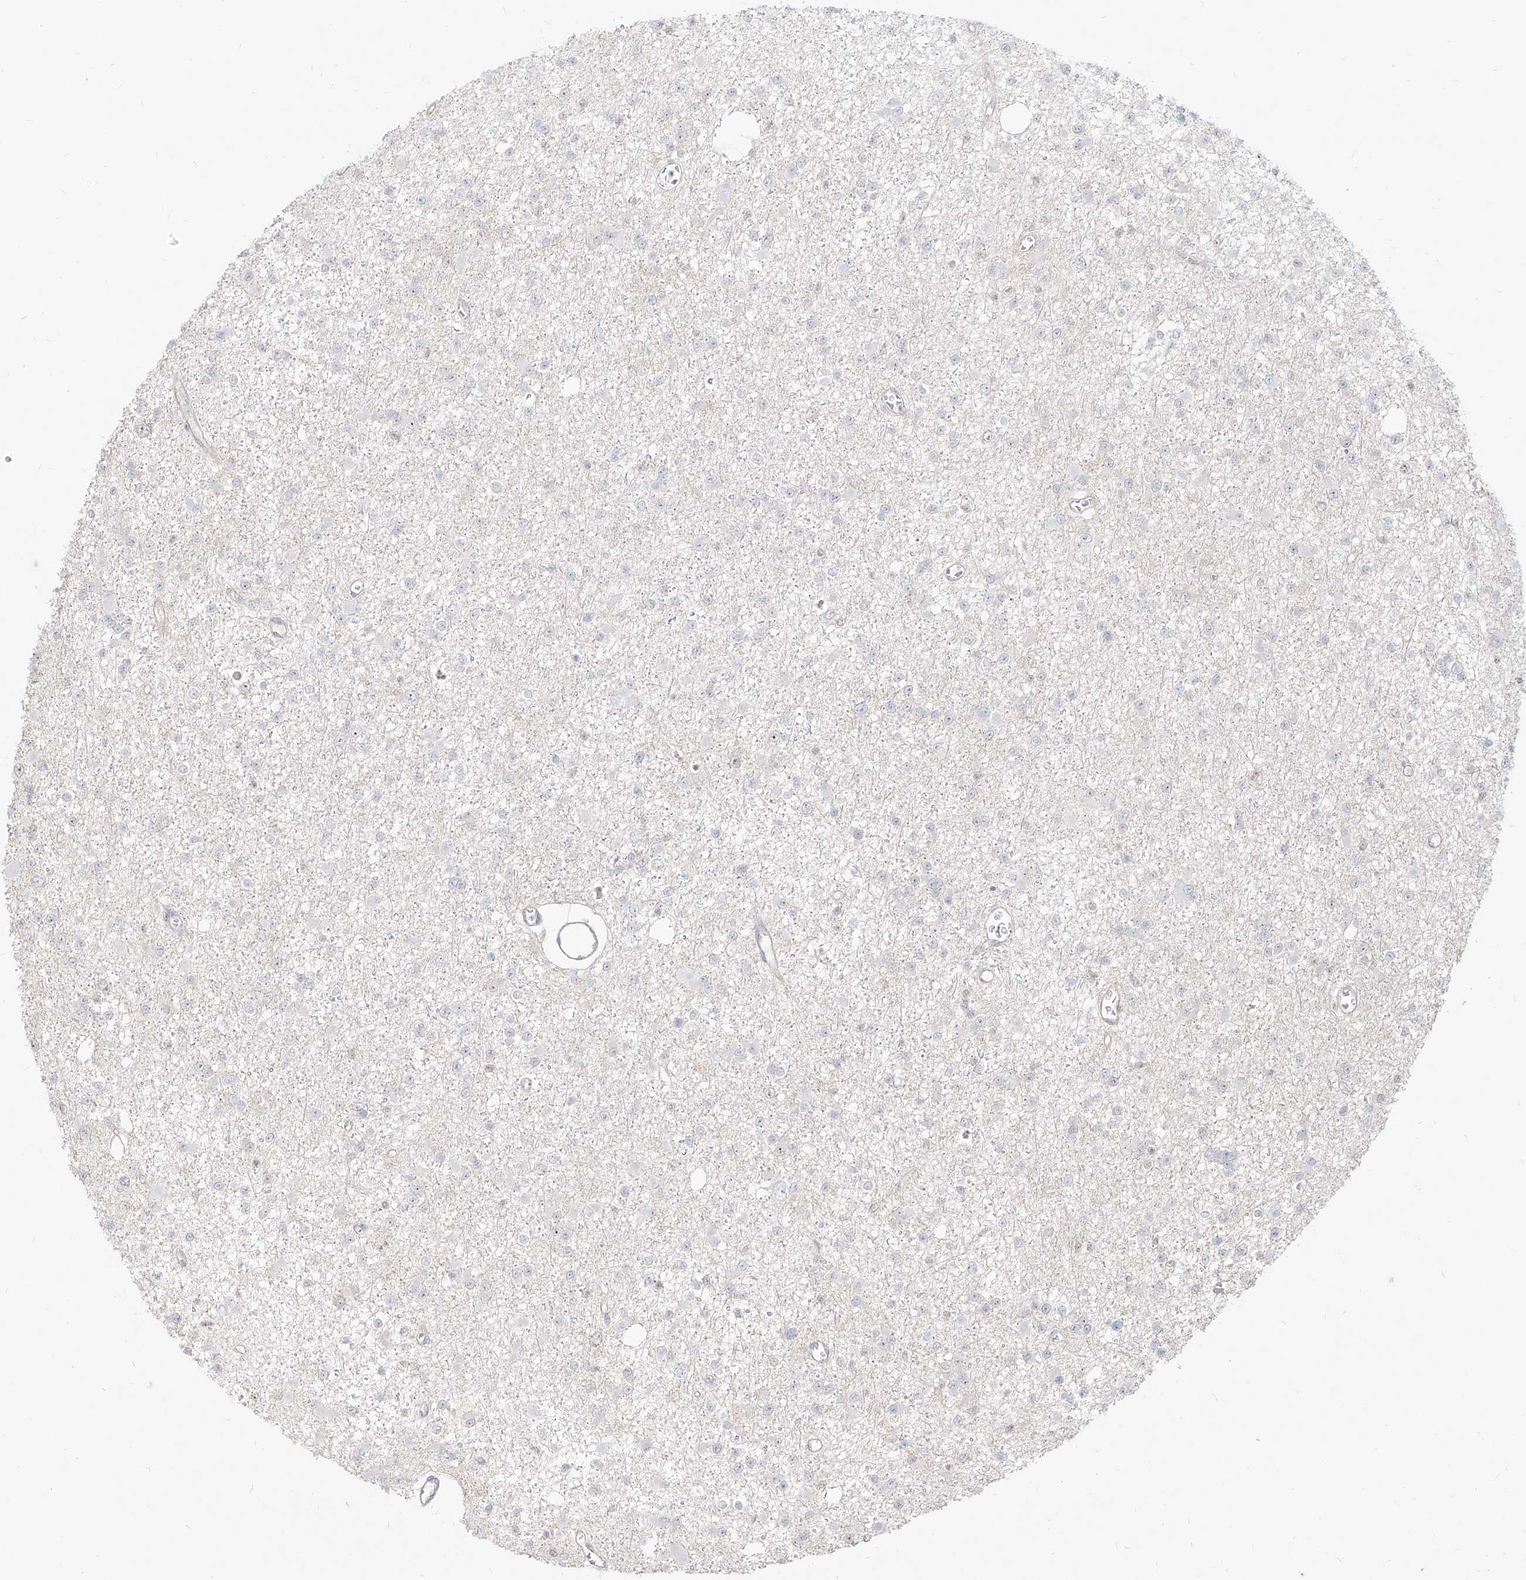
{"staining": {"intensity": "negative", "quantity": "none", "location": "none"}, "tissue": "glioma", "cell_type": "Tumor cells", "image_type": "cancer", "snomed": [{"axis": "morphology", "description": "Glioma, malignant, Low grade"}, {"axis": "topography", "description": "Brain"}], "caption": "Protein analysis of malignant glioma (low-grade) shows no significant positivity in tumor cells.", "gene": "ZNF710", "patient": {"sex": "female", "age": 22}}